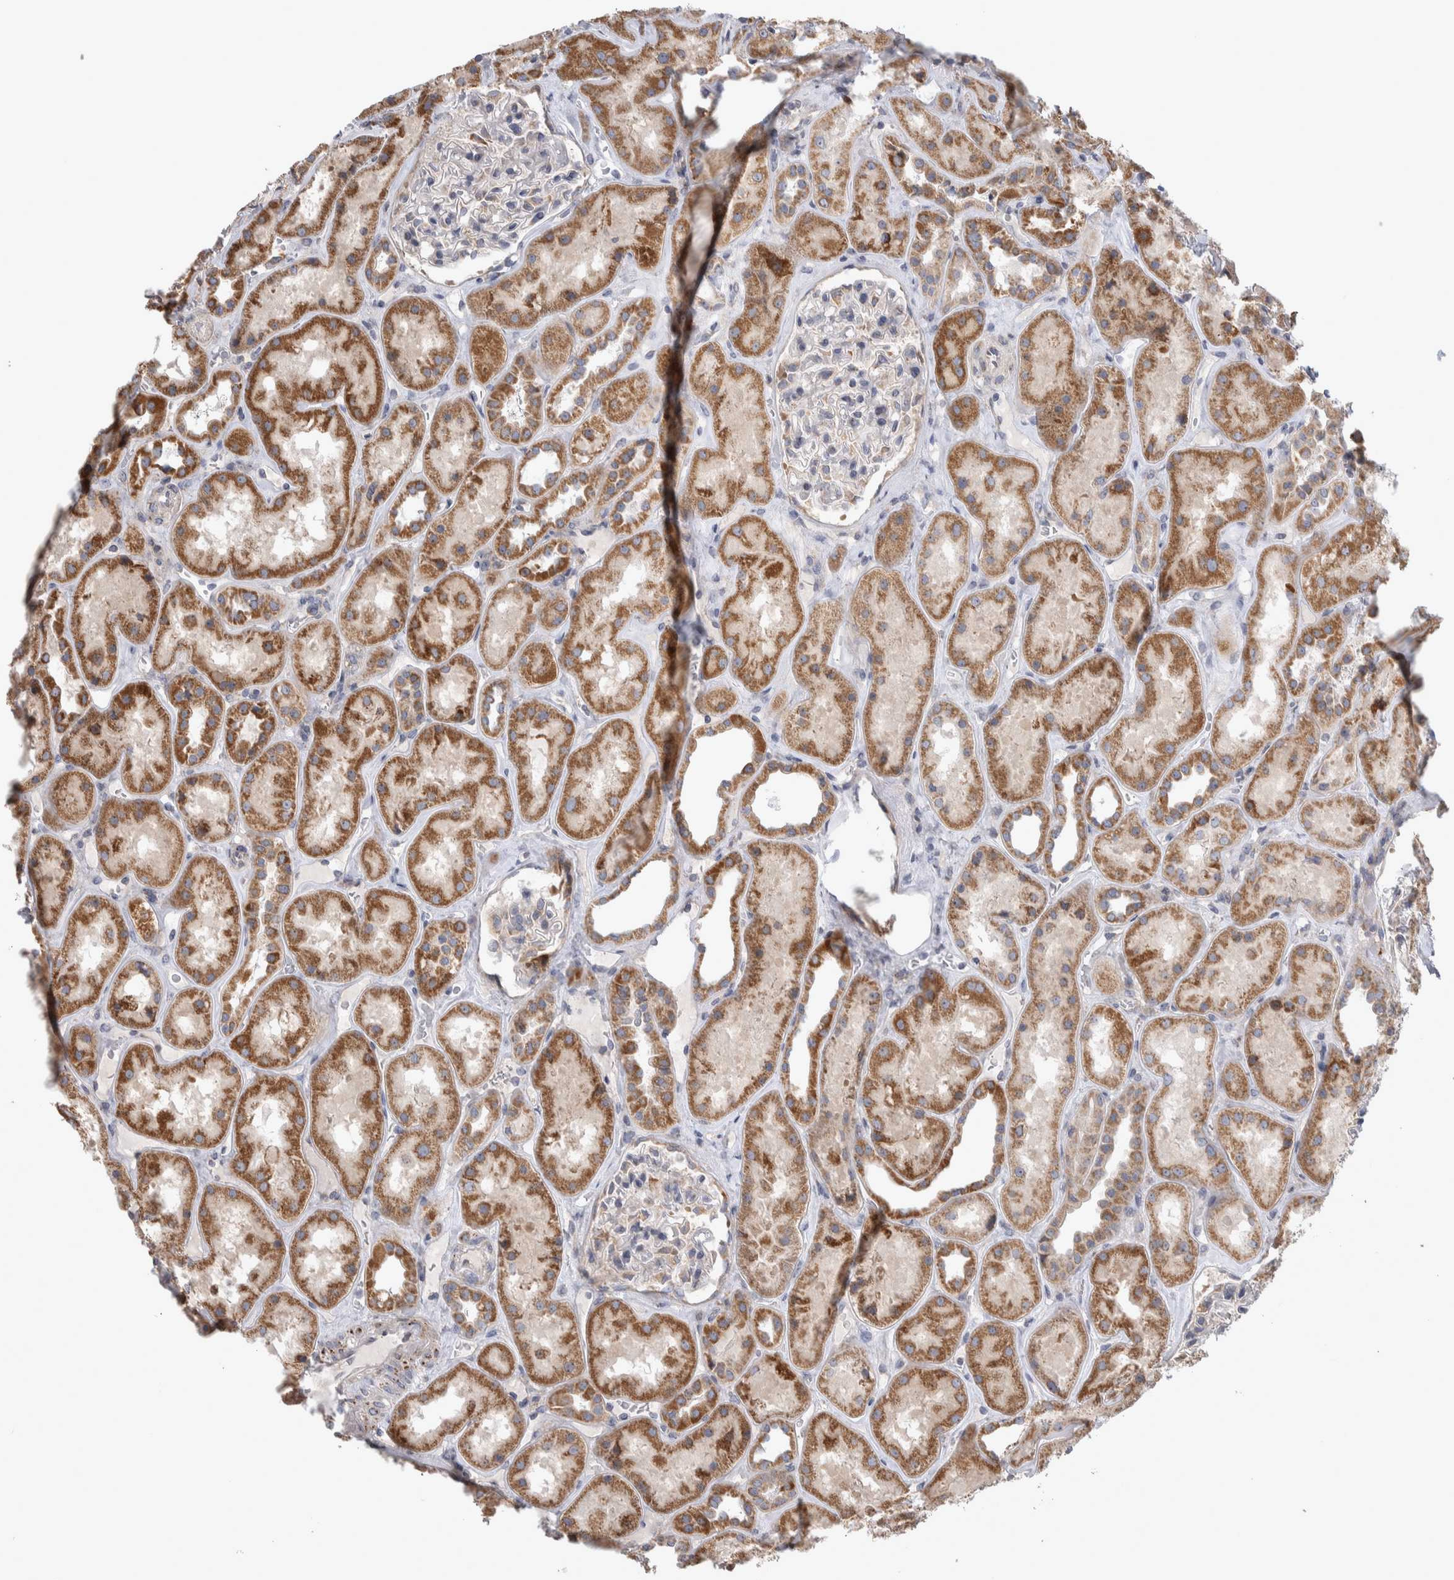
{"staining": {"intensity": "negative", "quantity": "none", "location": "none"}, "tissue": "kidney", "cell_type": "Cells in glomeruli", "image_type": "normal", "snomed": [{"axis": "morphology", "description": "Normal tissue, NOS"}, {"axis": "topography", "description": "Kidney"}], "caption": "This is a photomicrograph of IHC staining of benign kidney, which shows no staining in cells in glomeruli.", "gene": "SCO1", "patient": {"sex": "male", "age": 70}}